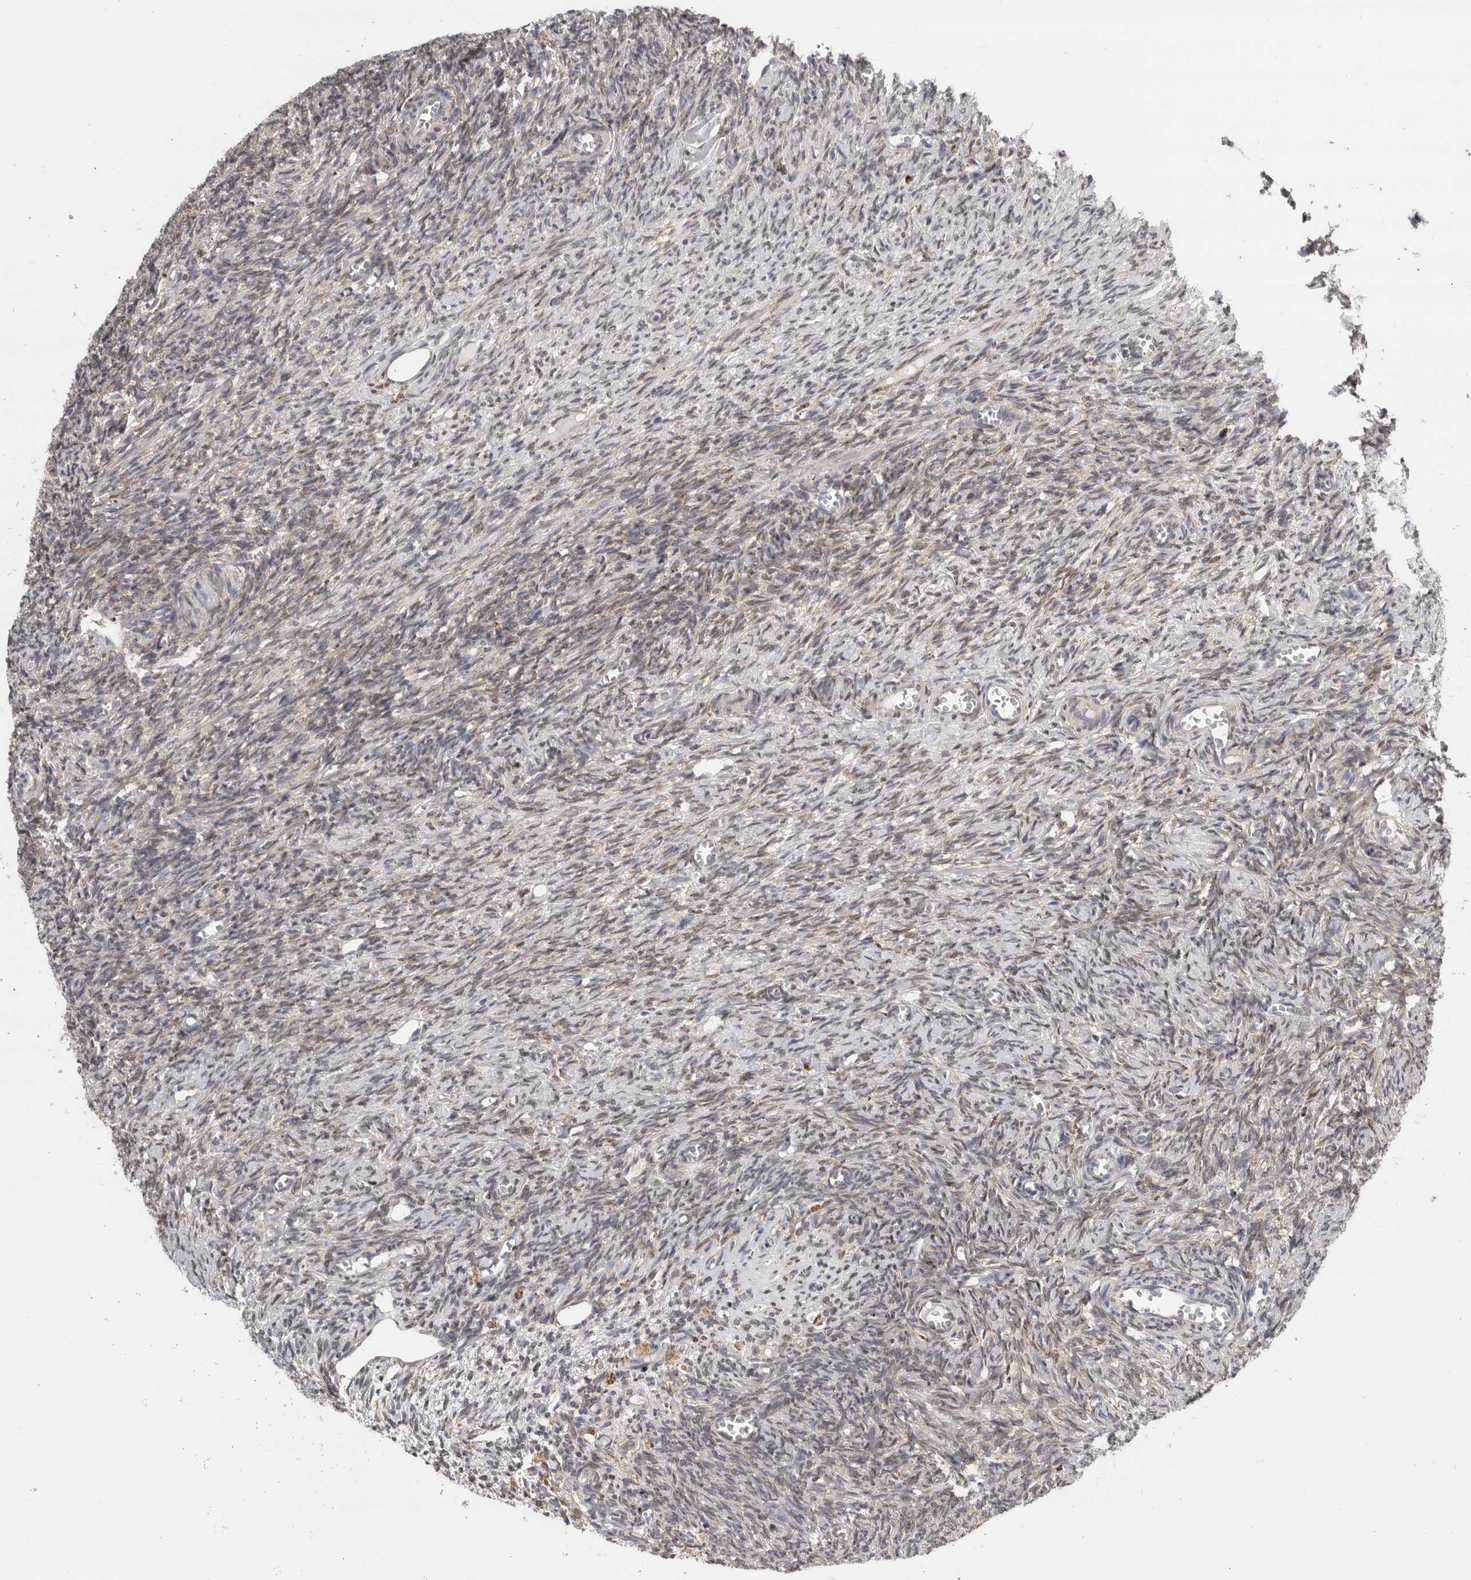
{"staining": {"intensity": "moderate", "quantity": ">75%", "location": "cytoplasmic/membranous"}, "tissue": "ovary", "cell_type": "Follicle cells", "image_type": "normal", "snomed": [{"axis": "morphology", "description": "Normal tissue, NOS"}, {"axis": "topography", "description": "Ovary"}], "caption": "Immunohistochemistry (IHC) histopathology image of normal ovary stained for a protein (brown), which displays medium levels of moderate cytoplasmic/membranous positivity in approximately >75% of follicle cells.", "gene": "GANAB", "patient": {"sex": "female", "age": 27}}